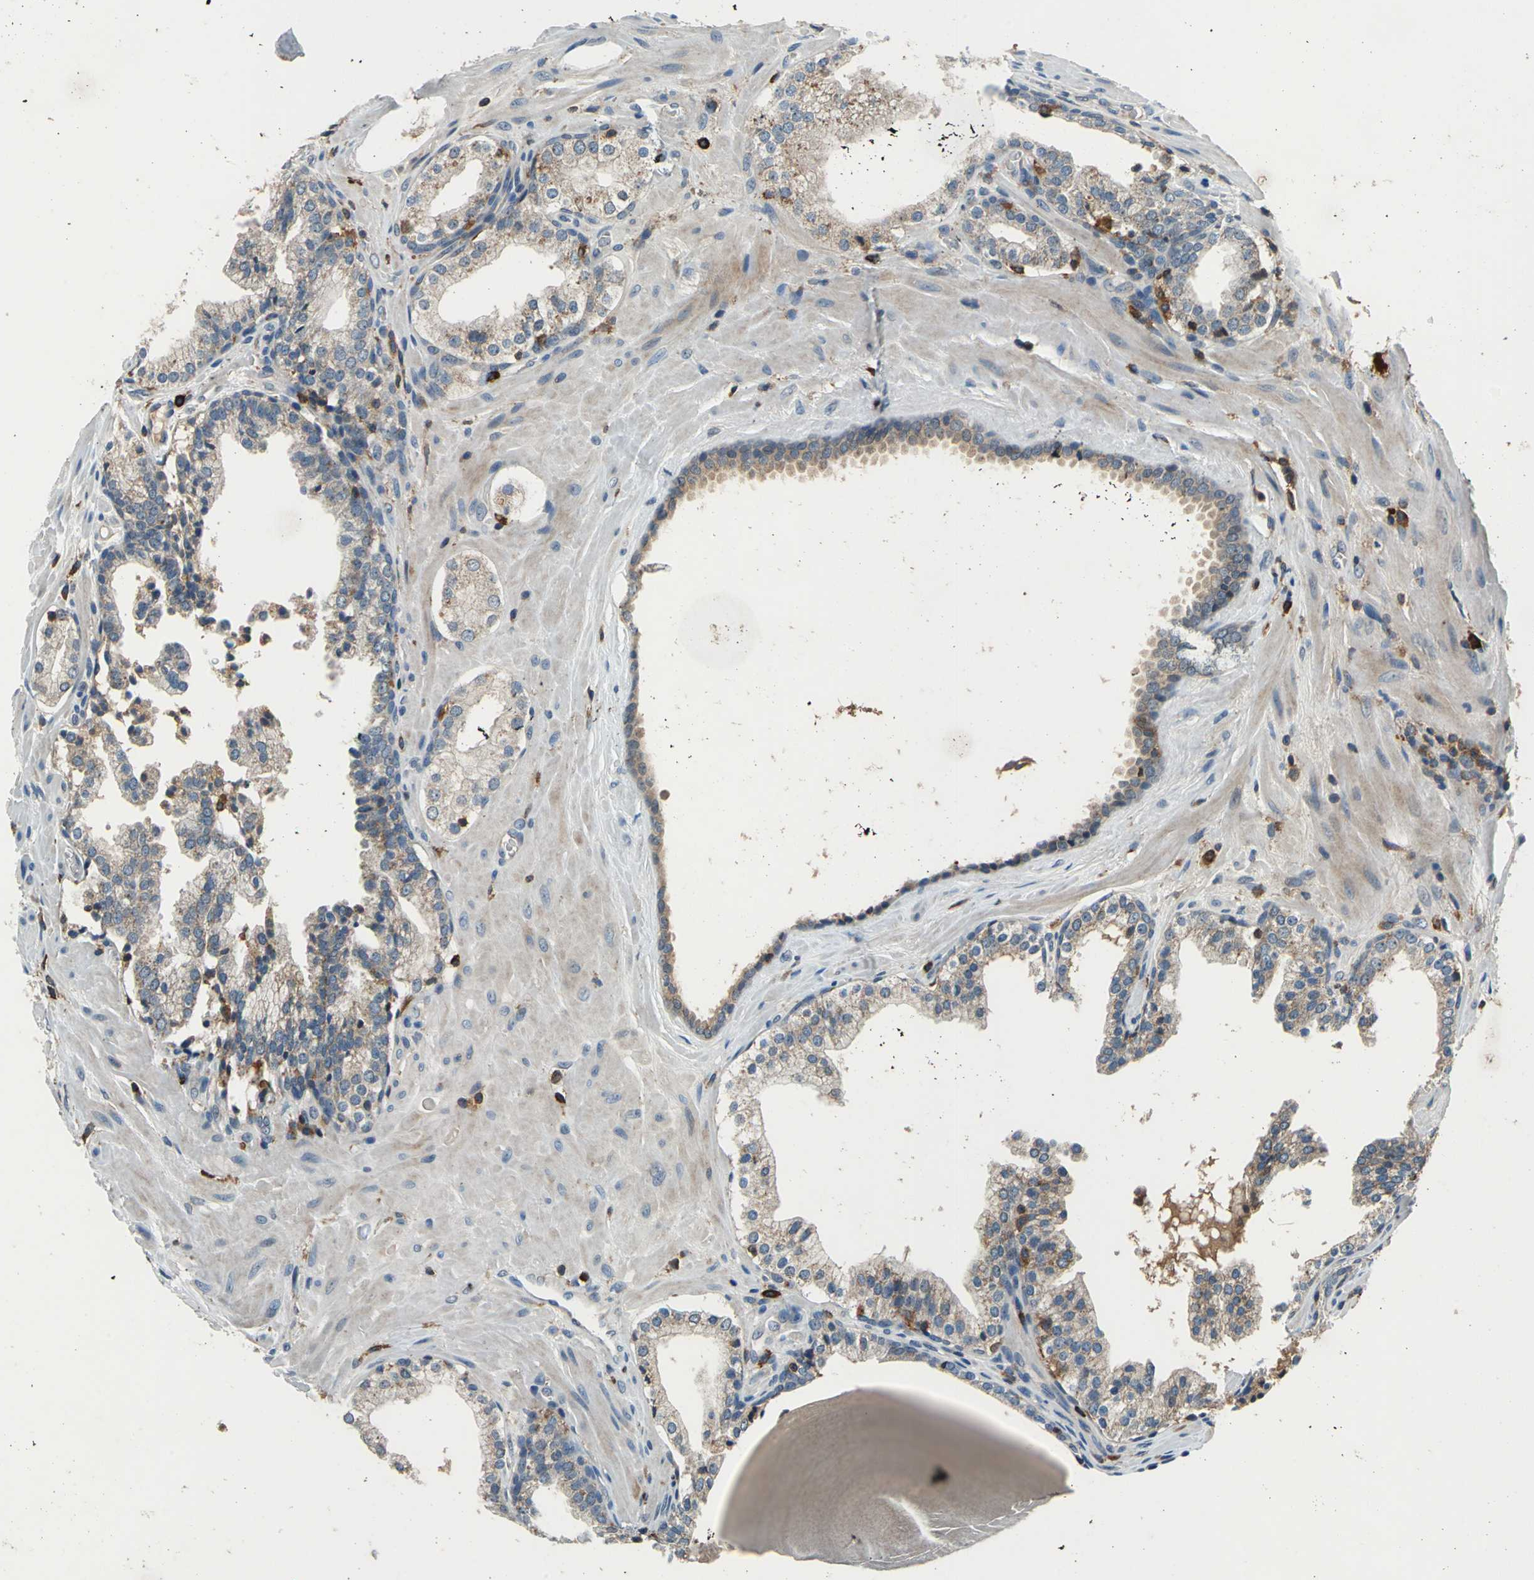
{"staining": {"intensity": "moderate", "quantity": "25%-75%", "location": "cytoplasmic/membranous"}, "tissue": "prostate cancer", "cell_type": "Tumor cells", "image_type": "cancer", "snomed": [{"axis": "morphology", "description": "Adenocarcinoma, High grade"}, {"axis": "topography", "description": "Prostate"}], "caption": "Immunohistochemical staining of human adenocarcinoma (high-grade) (prostate) shows medium levels of moderate cytoplasmic/membranous protein staining in about 25%-75% of tumor cells. Immunohistochemistry (ihc) stains the protein in brown and the nuclei are stained blue.", "gene": "SLC19A2", "patient": {"sex": "male", "age": 68}}